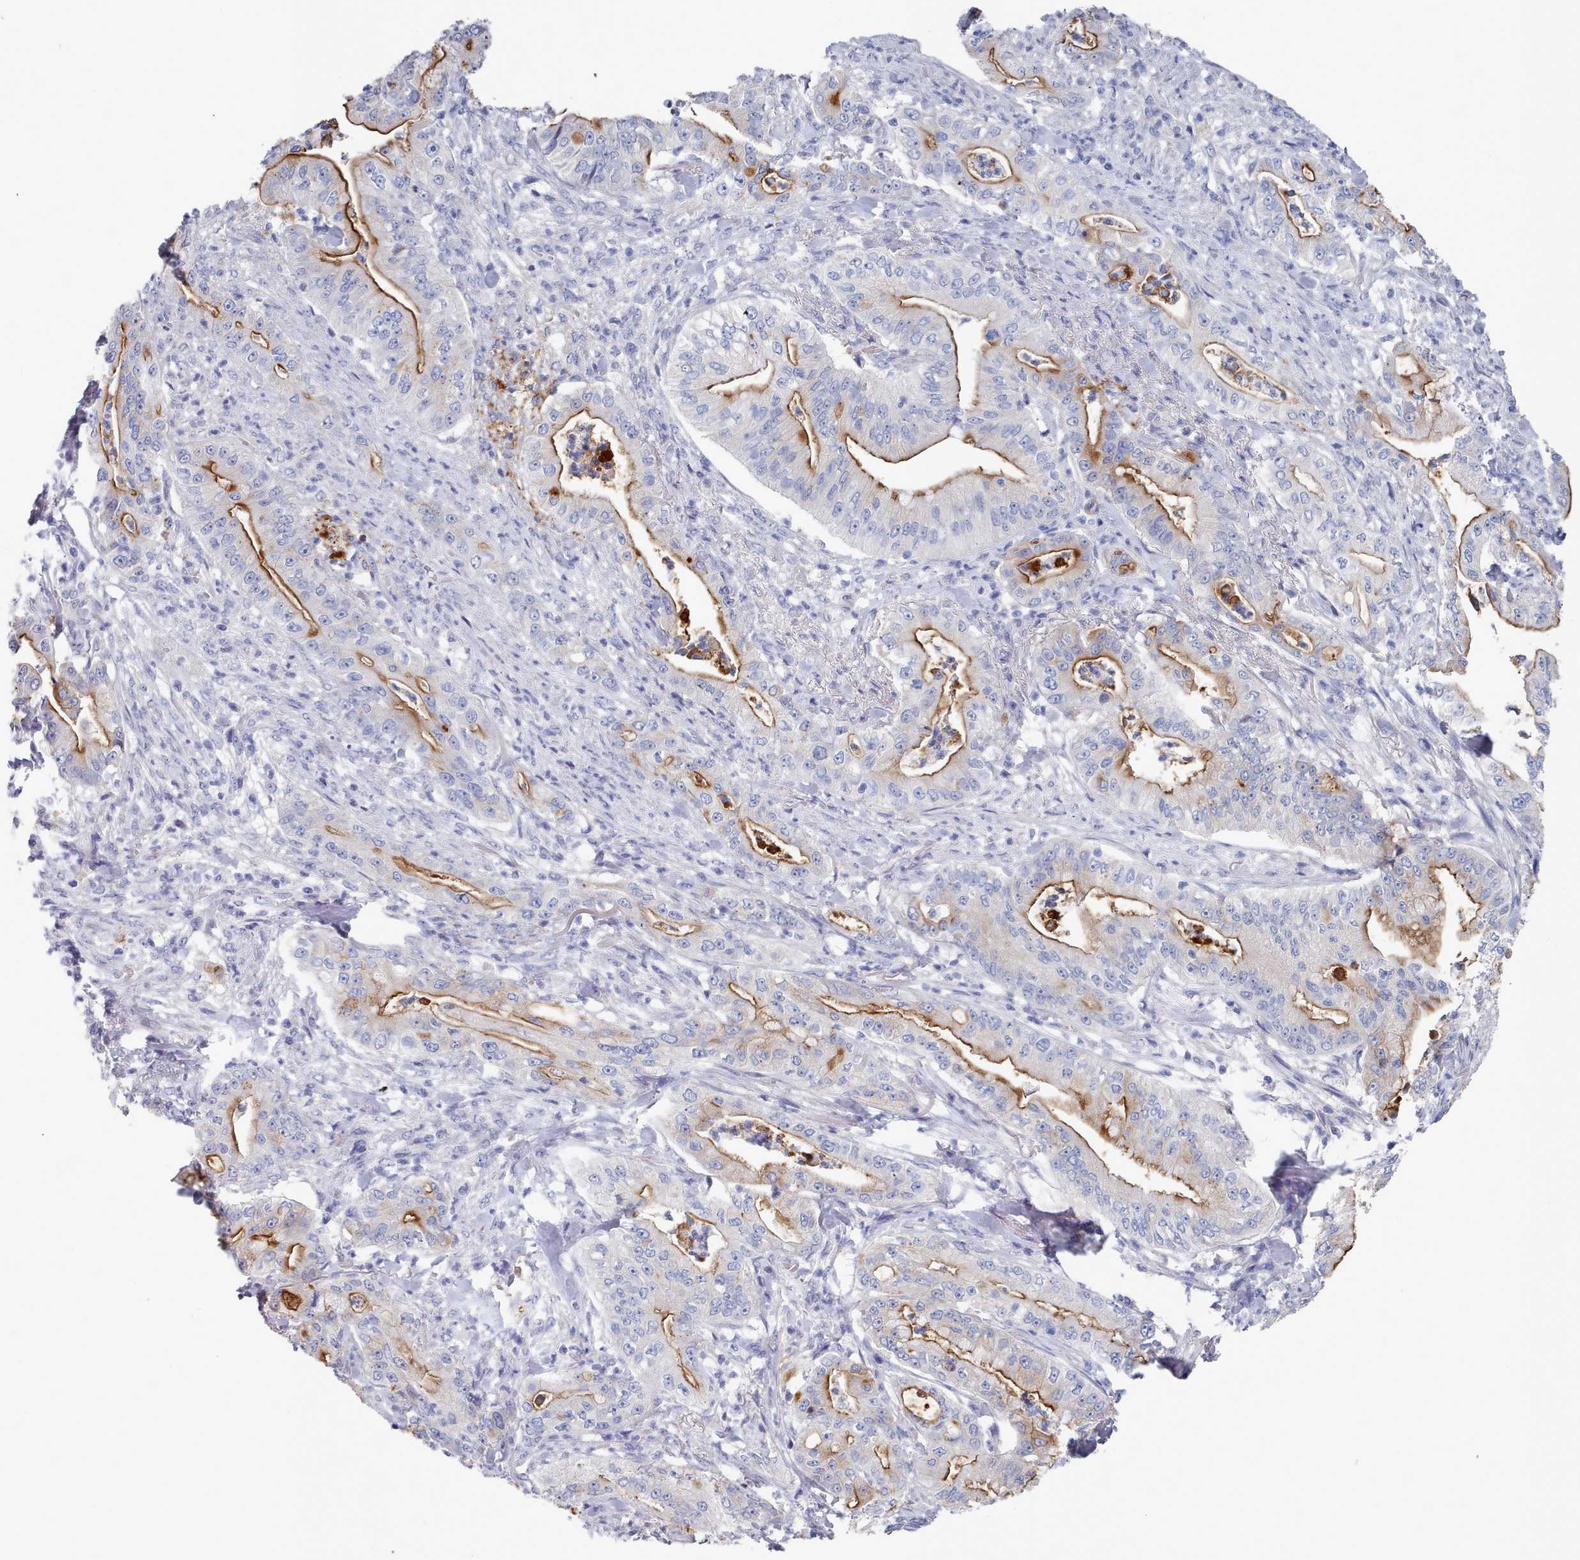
{"staining": {"intensity": "moderate", "quantity": "25%-75%", "location": "cytoplasmic/membranous"}, "tissue": "pancreatic cancer", "cell_type": "Tumor cells", "image_type": "cancer", "snomed": [{"axis": "morphology", "description": "Adenocarcinoma, NOS"}, {"axis": "topography", "description": "Pancreas"}], "caption": "A micrograph of human adenocarcinoma (pancreatic) stained for a protein exhibits moderate cytoplasmic/membranous brown staining in tumor cells.", "gene": "ACAD11", "patient": {"sex": "male", "age": 71}}